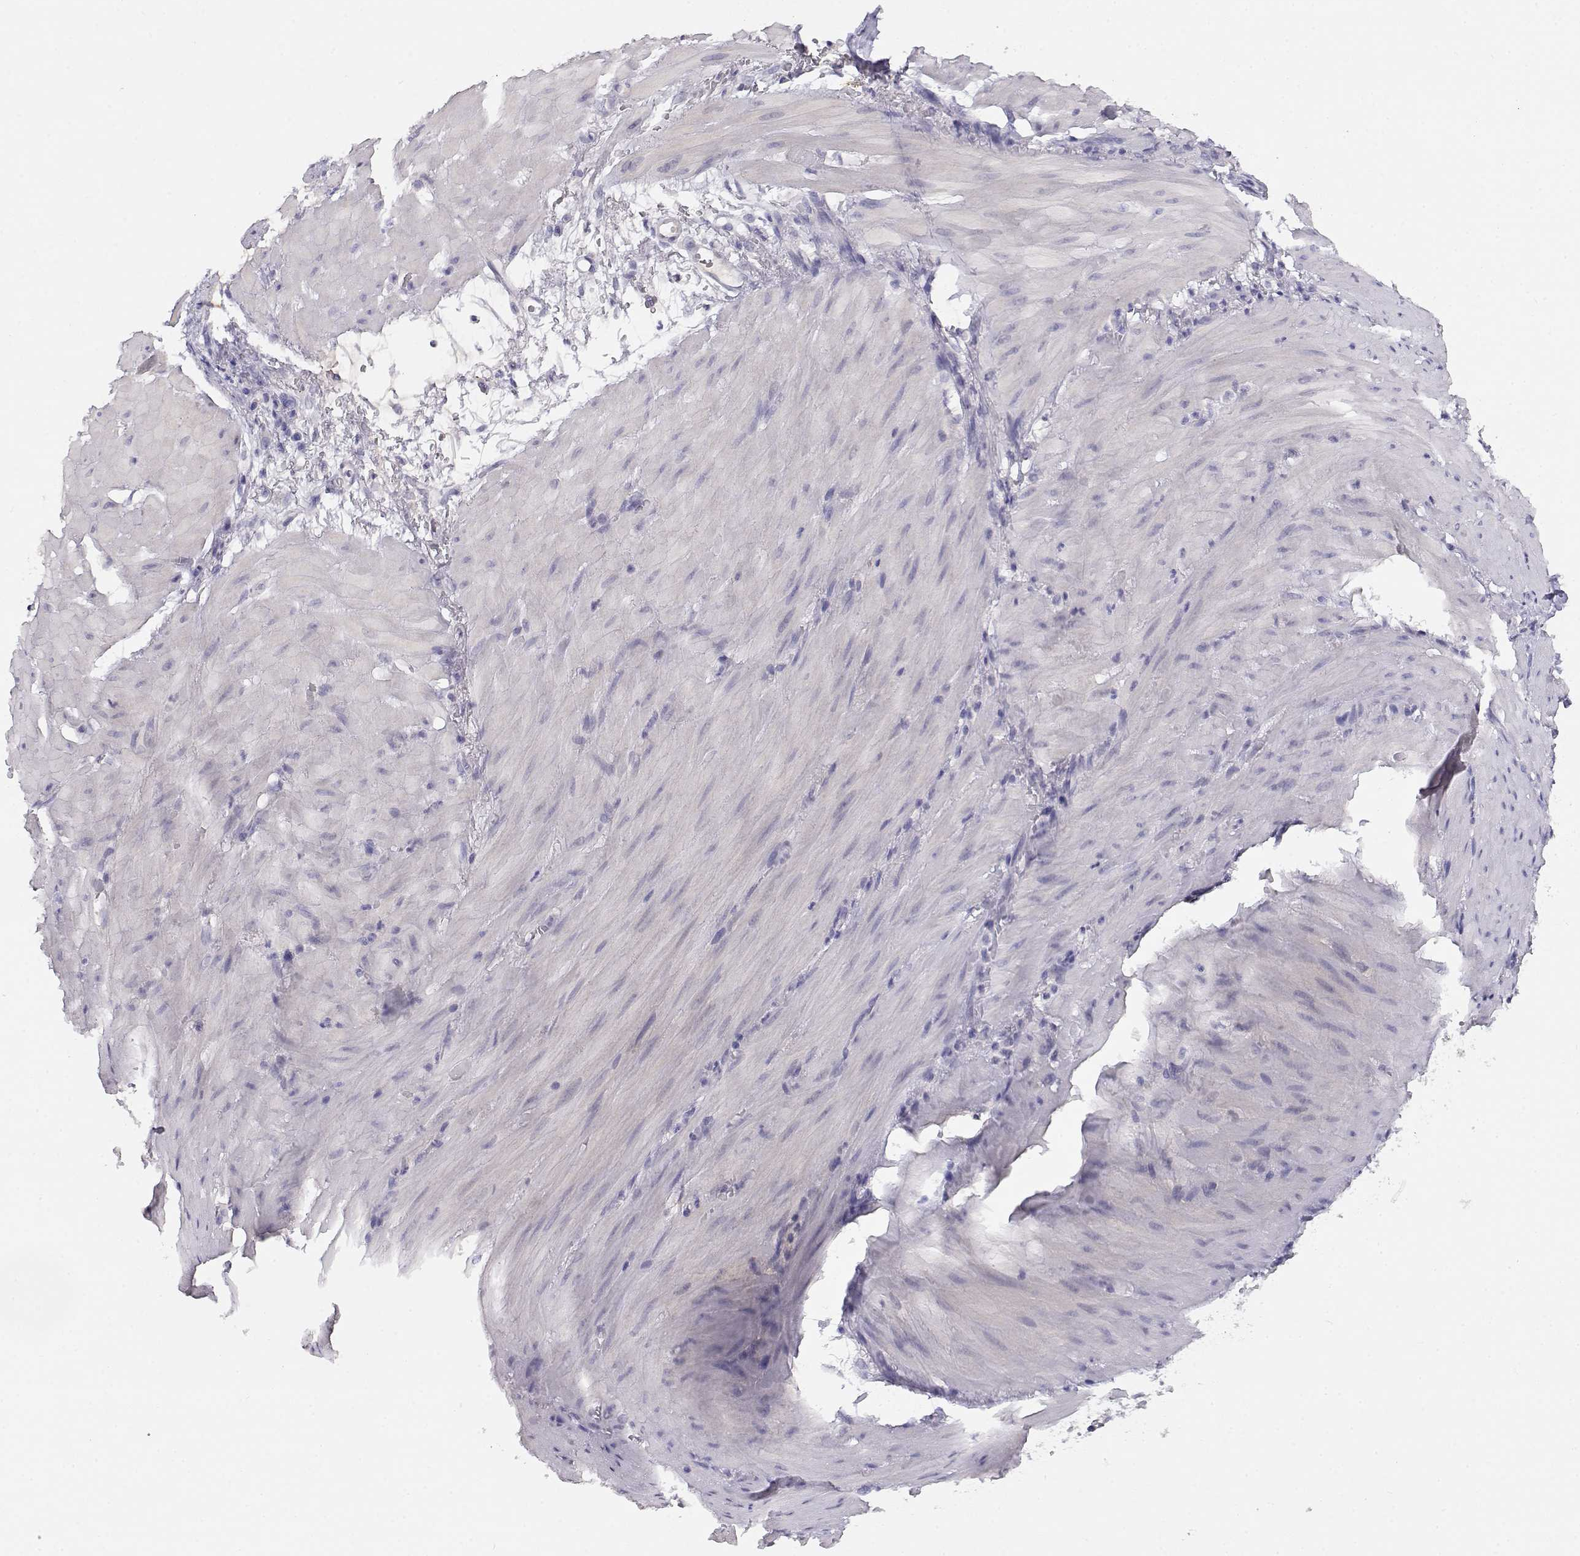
{"staining": {"intensity": "negative", "quantity": "none", "location": "none"}, "tissue": "stomach cancer", "cell_type": "Tumor cells", "image_type": "cancer", "snomed": [{"axis": "morphology", "description": "Normal tissue, NOS"}, {"axis": "morphology", "description": "Adenocarcinoma, NOS"}, {"axis": "topography", "description": "Esophagus"}, {"axis": "topography", "description": "Stomach, upper"}], "caption": "This is an immunohistochemistry micrograph of human stomach adenocarcinoma. There is no positivity in tumor cells.", "gene": "CDHR1", "patient": {"sex": "male", "age": 74}}